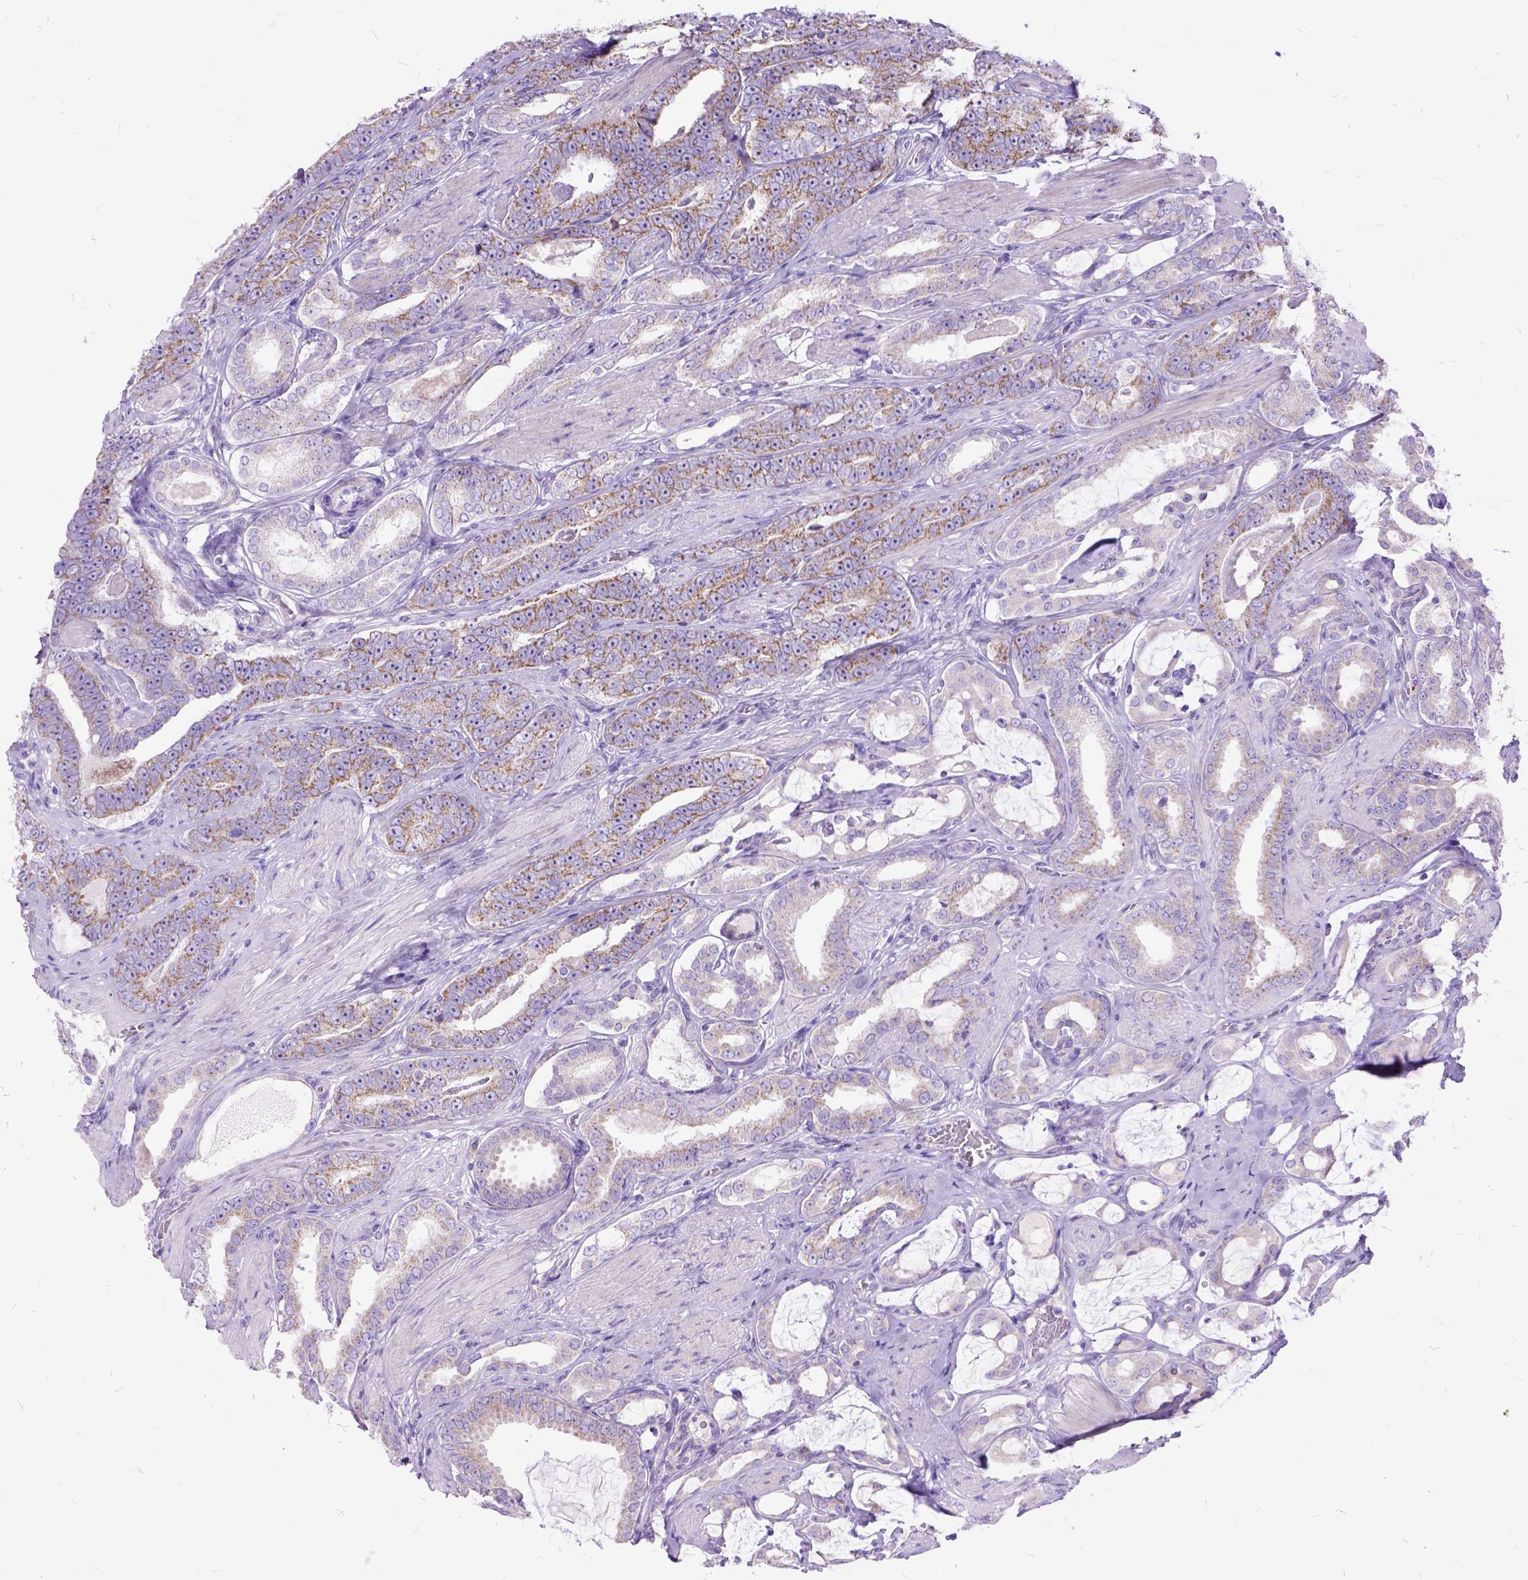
{"staining": {"intensity": "moderate", "quantity": "<25%", "location": "cytoplasmic/membranous"}, "tissue": "prostate cancer", "cell_type": "Tumor cells", "image_type": "cancer", "snomed": [{"axis": "morphology", "description": "Adenocarcinoma, High grade"}, {"axis": "topography", "description": "Prostate"}], "caption": "Prostate cancer (high-grade adenocarcinoma) tissue reveals moderate cytoplasmic/membranous staining in approximately <25% of tumor cells, visualized by immunohistochemistry.", "gene": "CTAG2", "patient": {"sex": "male", "age": 63}}